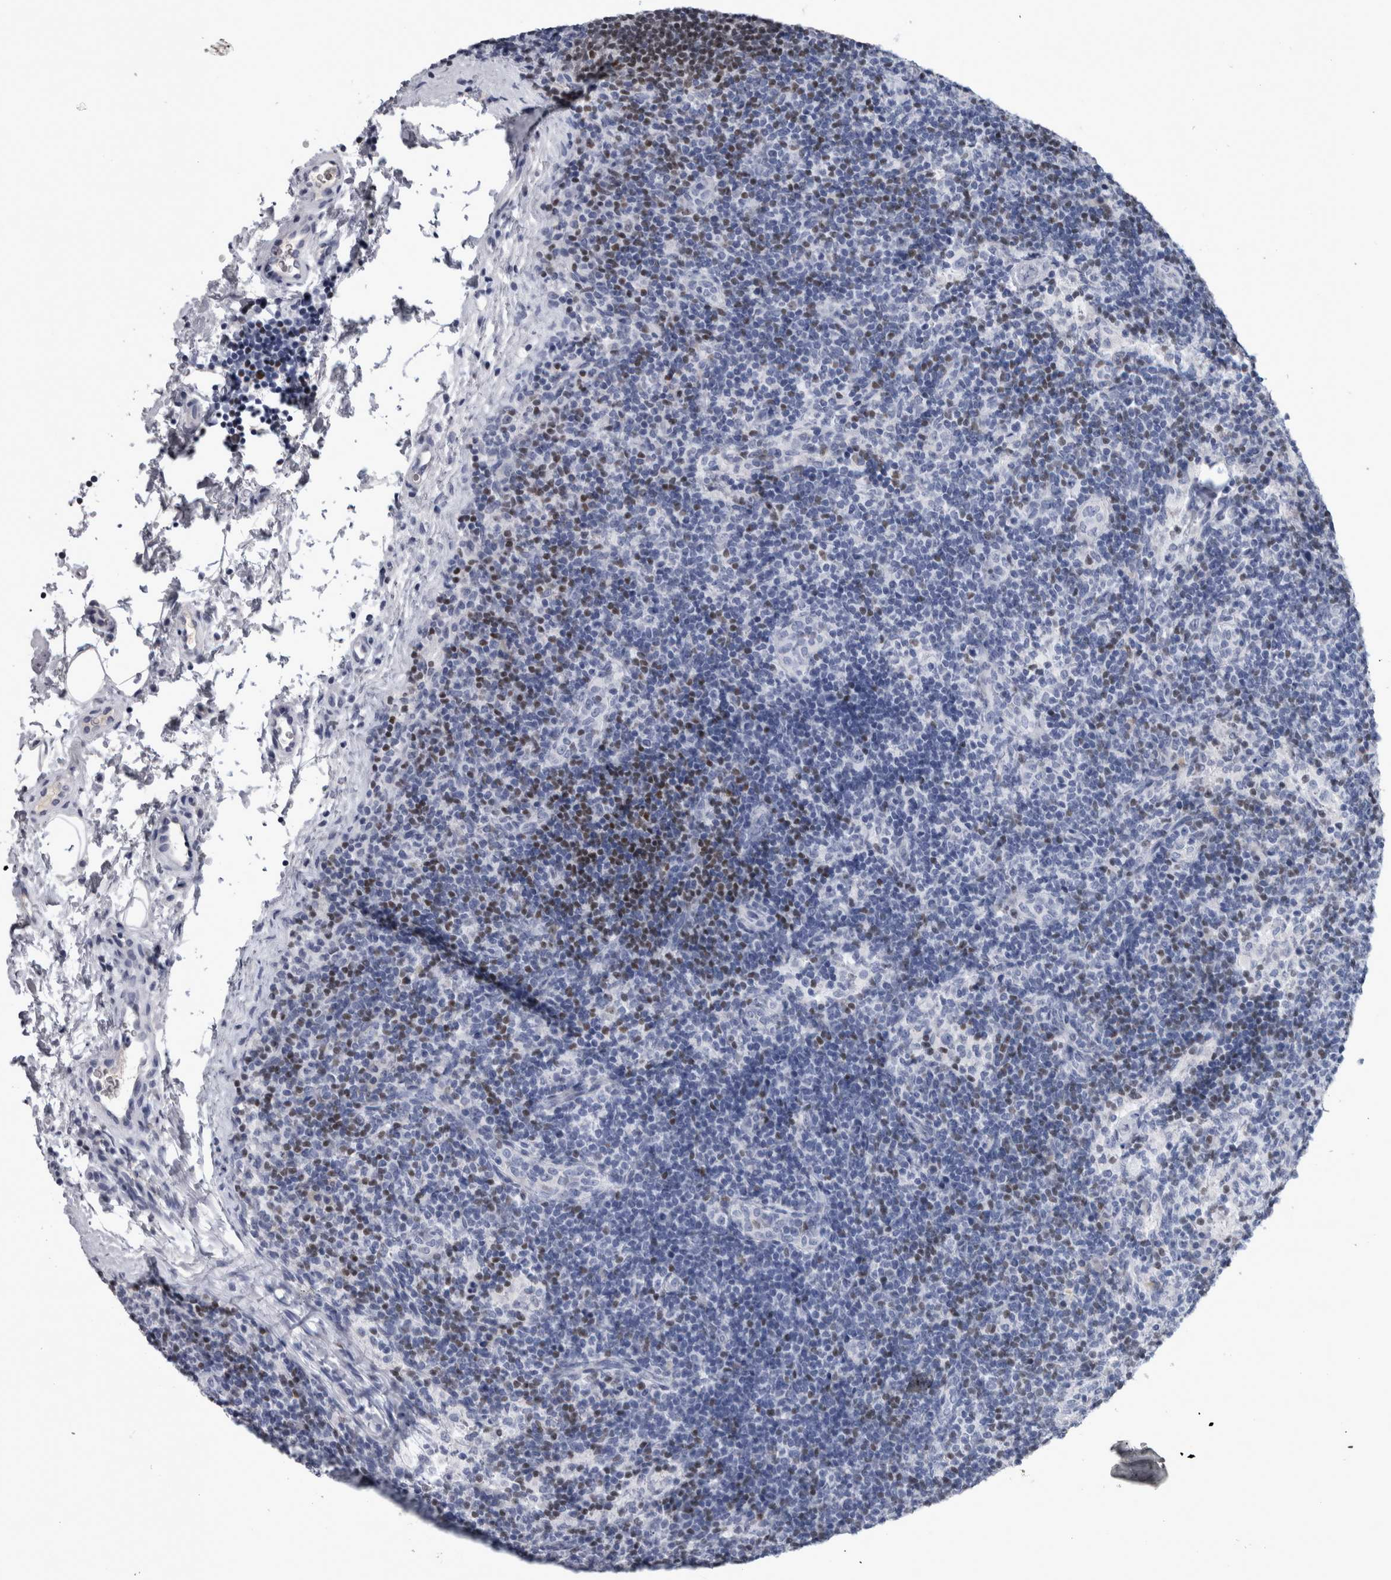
{"staining": {"intensity": "weak", "quantity": "25%-75%", "location": "nuclear"}, "tissue": "lymph node", "cell_type": "Germinal center cells", "image_type": "normal", "snomed": [{"axis": "morphology", "description": "Normal tissue, NOS"}, {"axis": "topography", "description": "Lymph node"}], "caption": "This is an image of immunohistochemistry (IHC) staining of benign lymph node, which shows weak expression in the nuclear of germinal center cells.", "gene": "PAX5", "patient": {"sex": "female", "age": 22}}